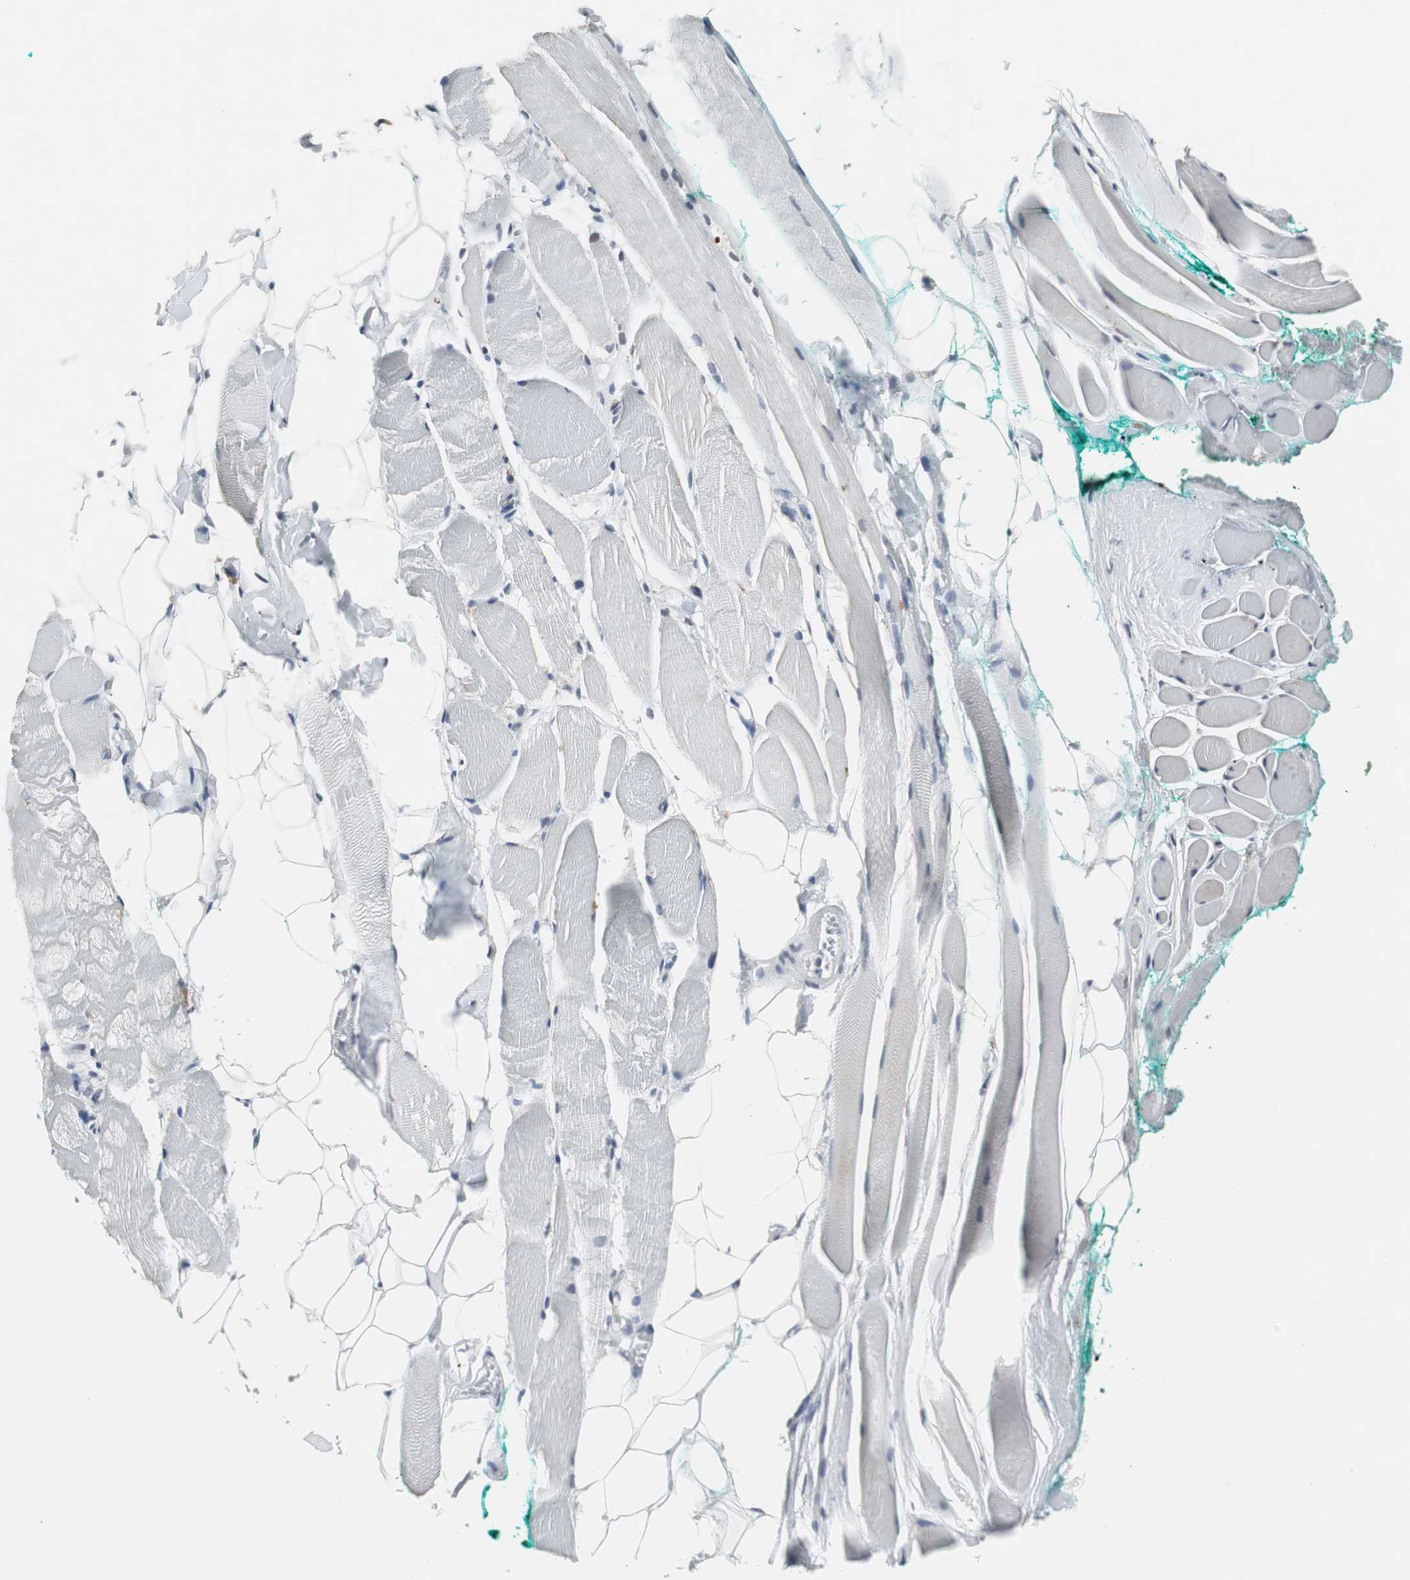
{"staining": {"intensity": "negative", "quantity": "none", "location": "none"}, "tissue": "skeletal muscle", "cell_type": "Myocytes", "image_type": "normal", "snomed": [{"axis": "morphology", "description": "Normal tissue, NOS"}, {"axis": "topography", "description": "Skeletal muscle"}, {"axis": "topography", "description": "Peripheral nerve tissue"}], "caption": "Immunohistochemistry (IHC) of benign human skeletal muscle exhibits no positivity in myocytes. (Stains: DAB (3,3'-diaminobenzidine) immunohistochemistry (IHC) with hematoxylin counter stain, Microscopy: brightfield microscopy at high magnification).", "gene": "ELK1", "patient": {"sex": "female", "age": 84}}